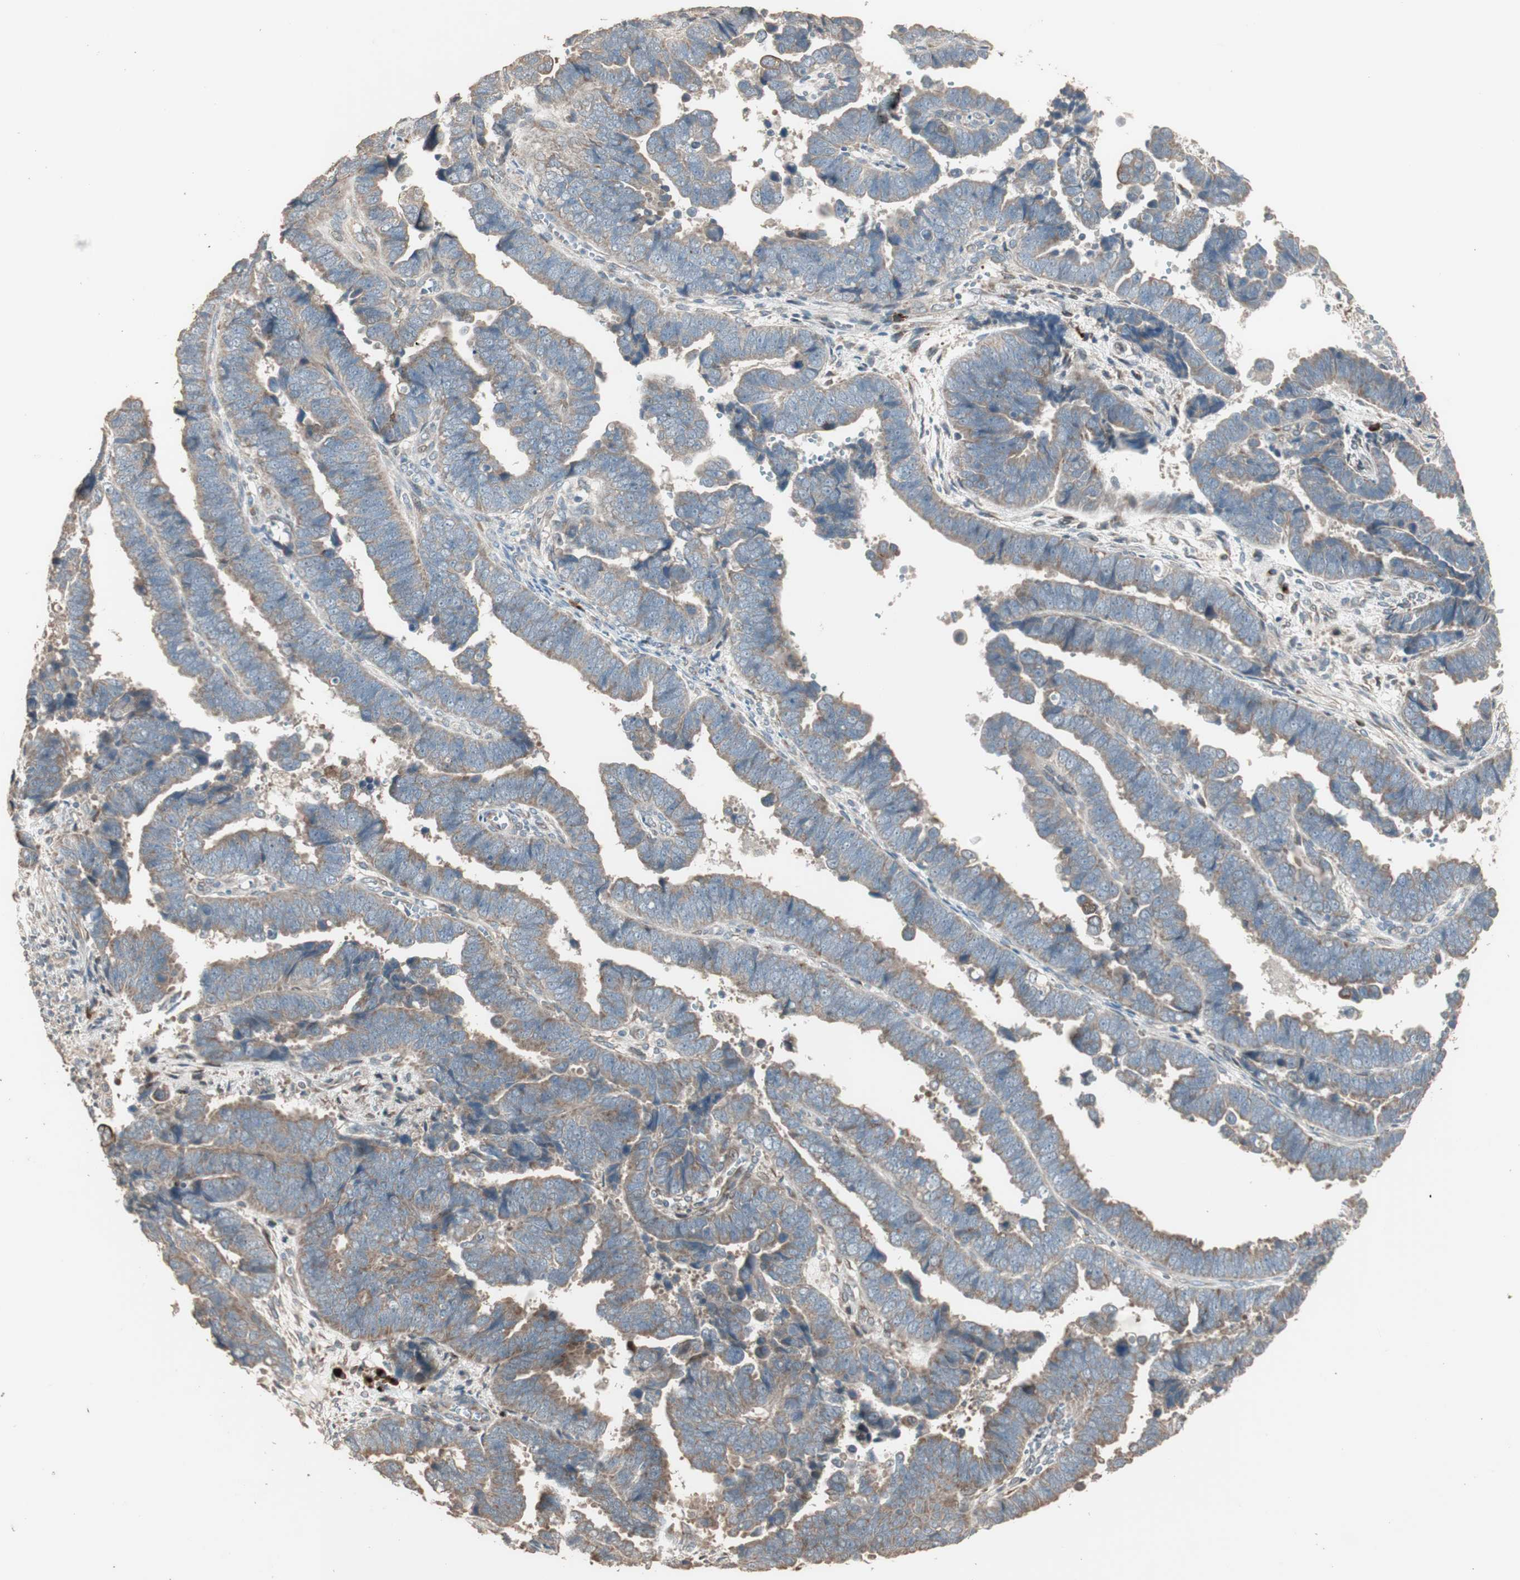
{"staining": {"intensity": "moderate", "quantity": ">75%", "location": "cytoplasmic/membranous"}, "tissue": "endometrial cancer", "cell_type": "Tumor cells", "image_type": "cancer", "snomed": [{"axis": "morphology", "description": "Adenocarcinoma, NOS"}, {"axis": "topography", "description": "Endometrium"}], "caption": "Immunohistochemistry staining of adenocarcinoma (endometrial), which displays medium levels of moderate cytoplasmic/membranous expression in about >75% of tumor cells indicating moderate cytoplasmic/membranous protein staining. The staining was performed using DAB (3,3'-diaminobenzidine) (brown) for protein detection and nuclei were counterstained in hematoxylin (blue).", "gene": "RARRES1", "patient": {"sex": "female", "age": 75}}